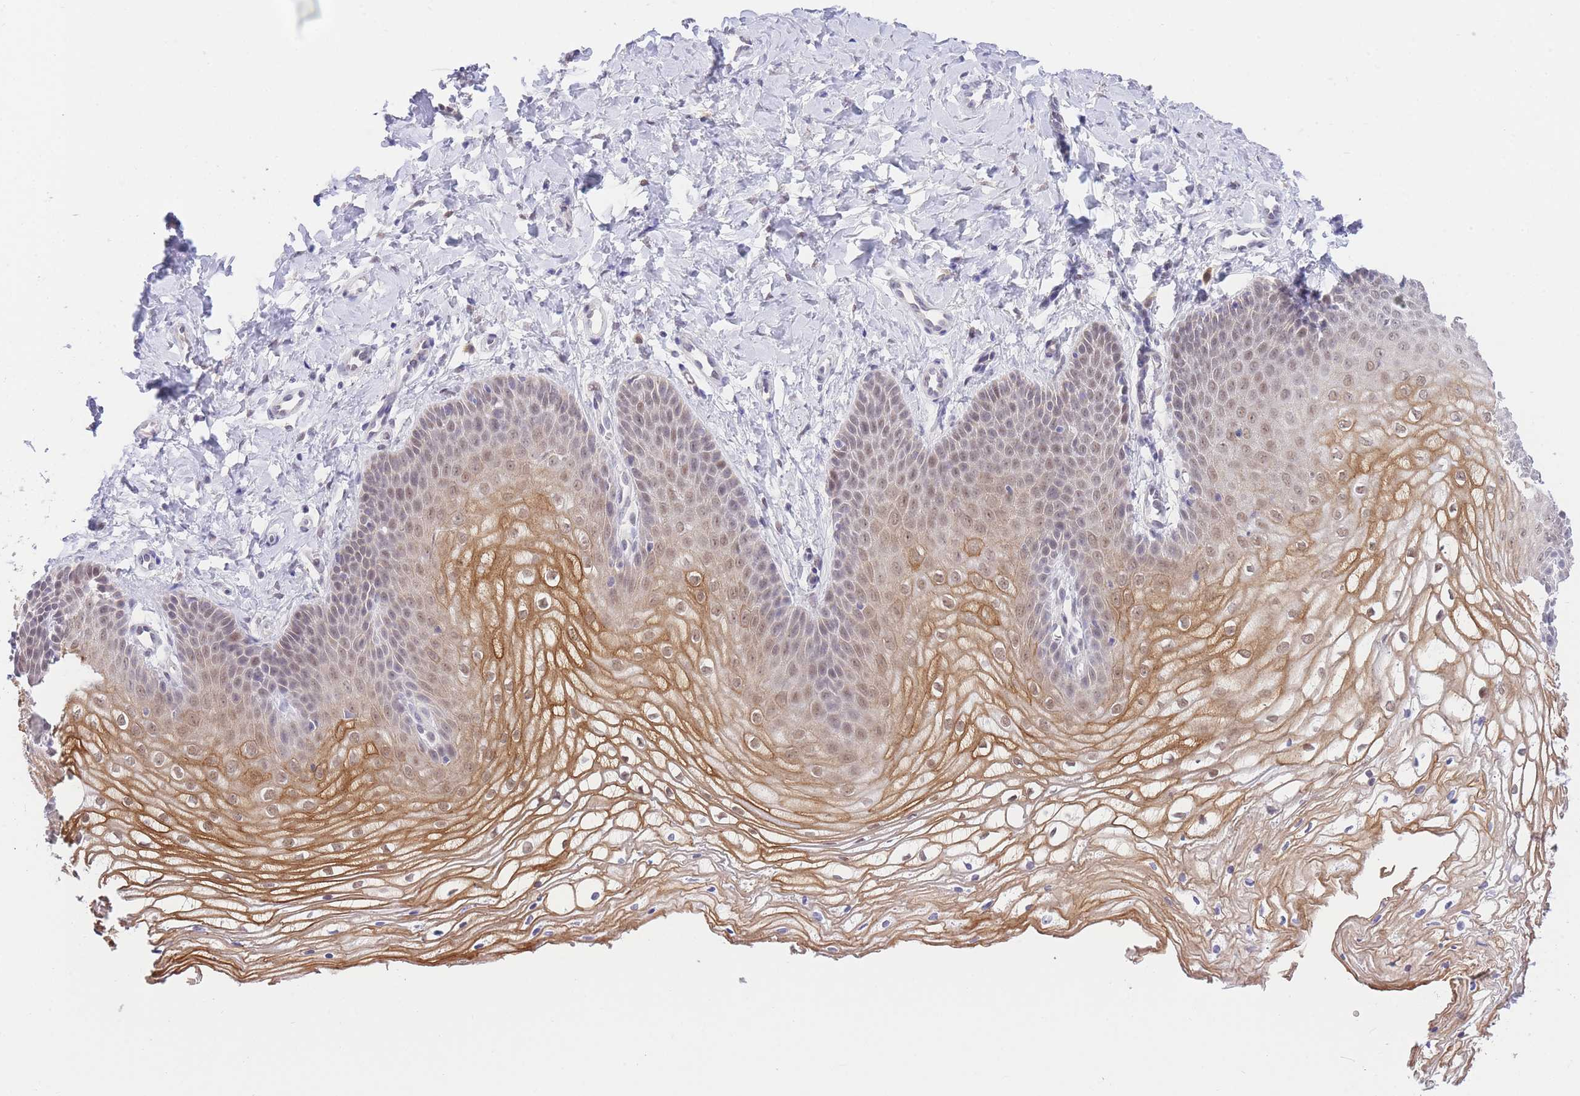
{"staining": {"intensity": "moderate", "quantity": ">75%", "location": "cytoplasmic/membranous,nuclear"}, "tissue": "vagina", "cell_type": "Squamous epithelial cells", "image_type": "normal", "snomed": [{"axis": "morphology", "description": "Normal tissue, NOS"}, {"axis": "topography", "description": "Vagina"}], "caption": "Immunohistochemistry (IHC) staining of unremarkable vagina, which displays medium levels of moderate cytoplasmic/membranous,nuclear positivity in about >75% of squamous epithelial cells indicating moderate cytoplasmic/membranous,nuclear protein expression. The staining was performed using DAB (brown) for protein detection and nuclei were counterstained in hematoxylin (blue).", "gene": "UBXN7", "patient": {"sex": "female", "age": 68}}